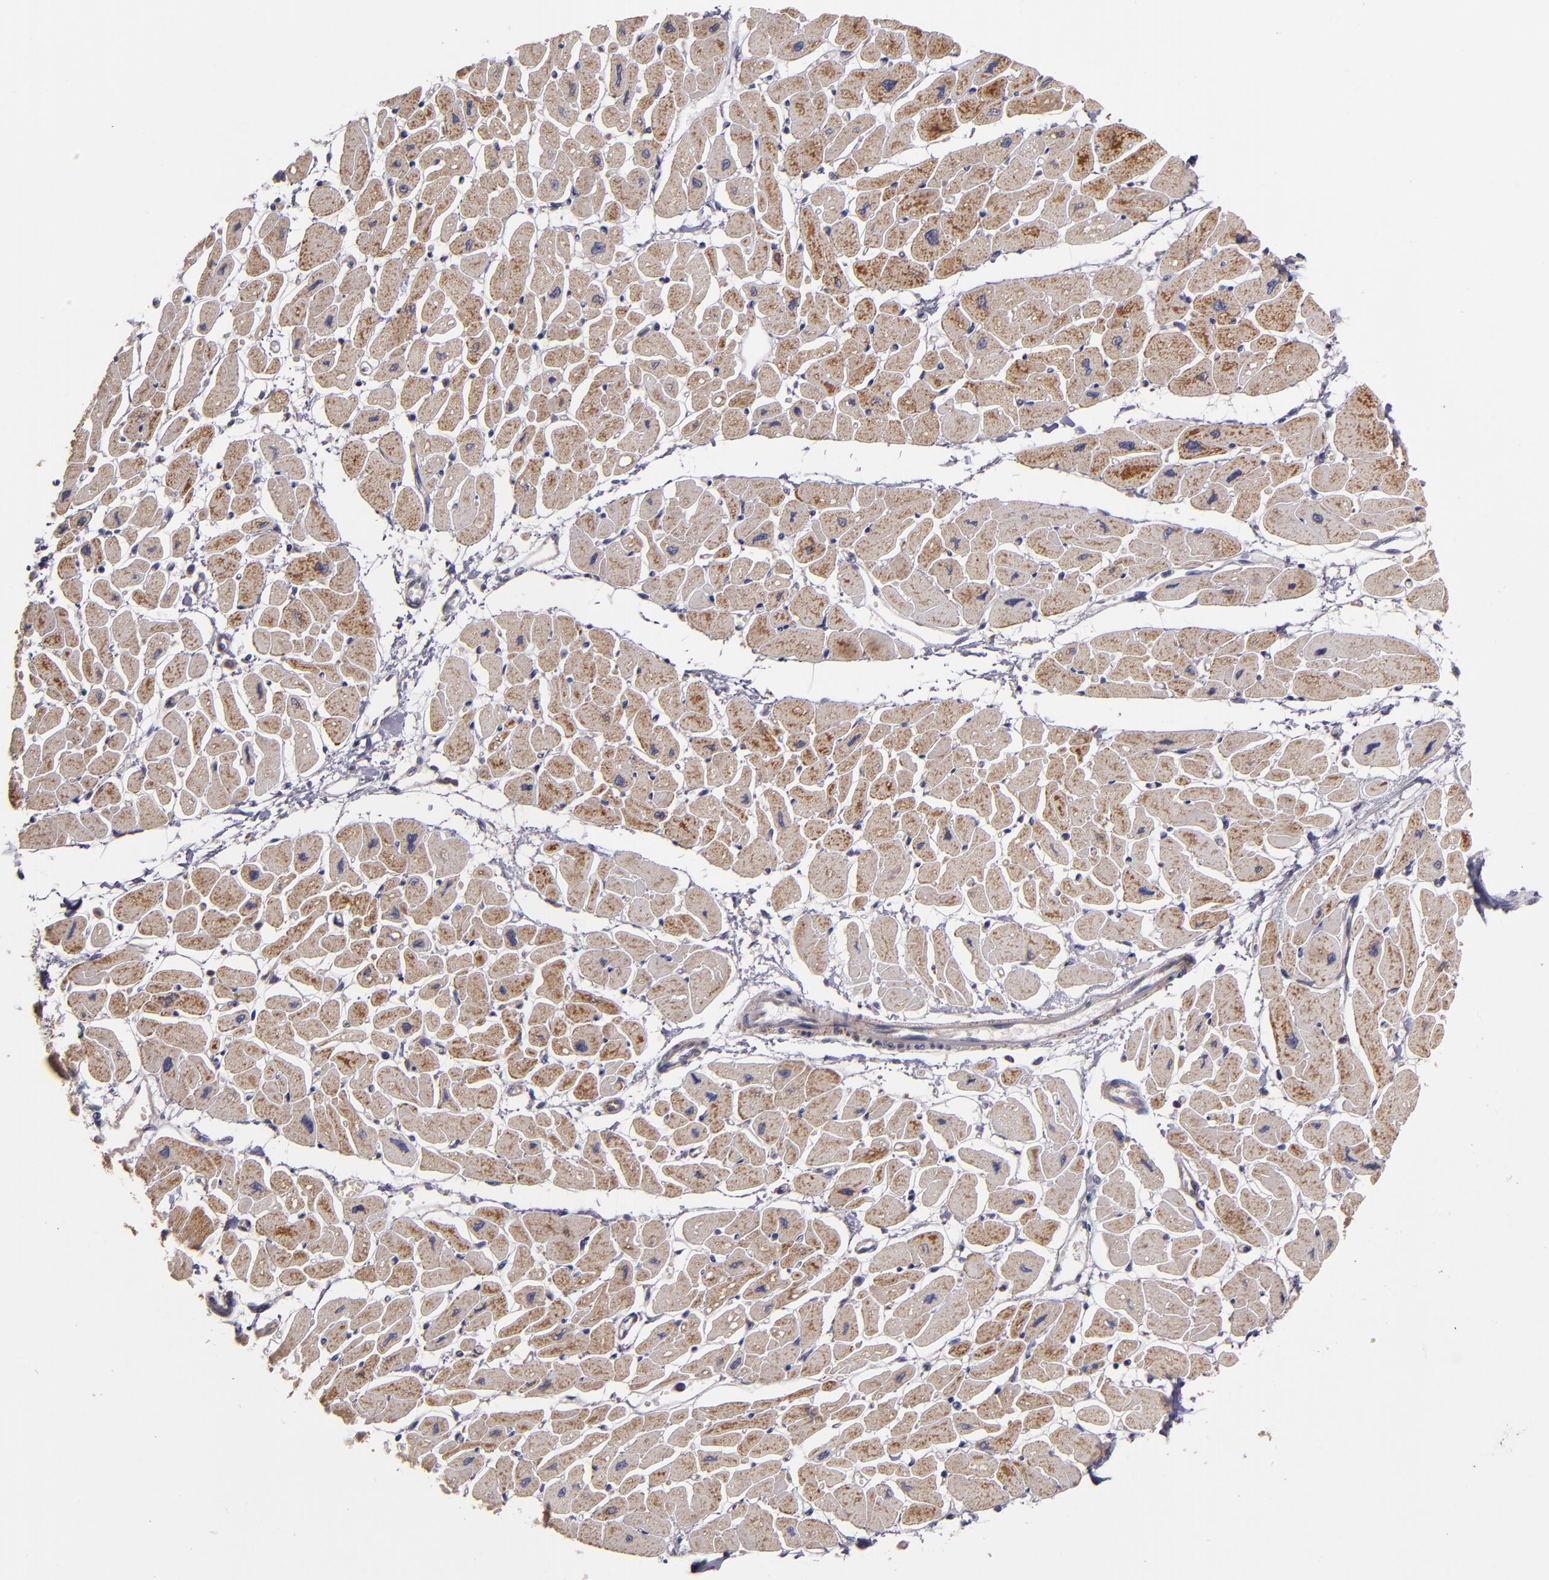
{"staining": {"intensity": "strong", "quantity": ">75%", "location": "cytoplasmic/membranous"}, "tissue": "heart muscle", "cell_type": "Cardiomyocytes", "image_type": "normal", "snomed": [{"axis": "morphology", "description": "Normal tissue, NOS"}, {"axis": "topography", "description": "Heart"}], "caption": "Cardiomyocytes reveal high levels of strong cytoplasmic/membranous staining in approximately >75% of cells in benign heart muscle.", "gene": "CLTA", "patient": {"sex": "female", "age": 54}}